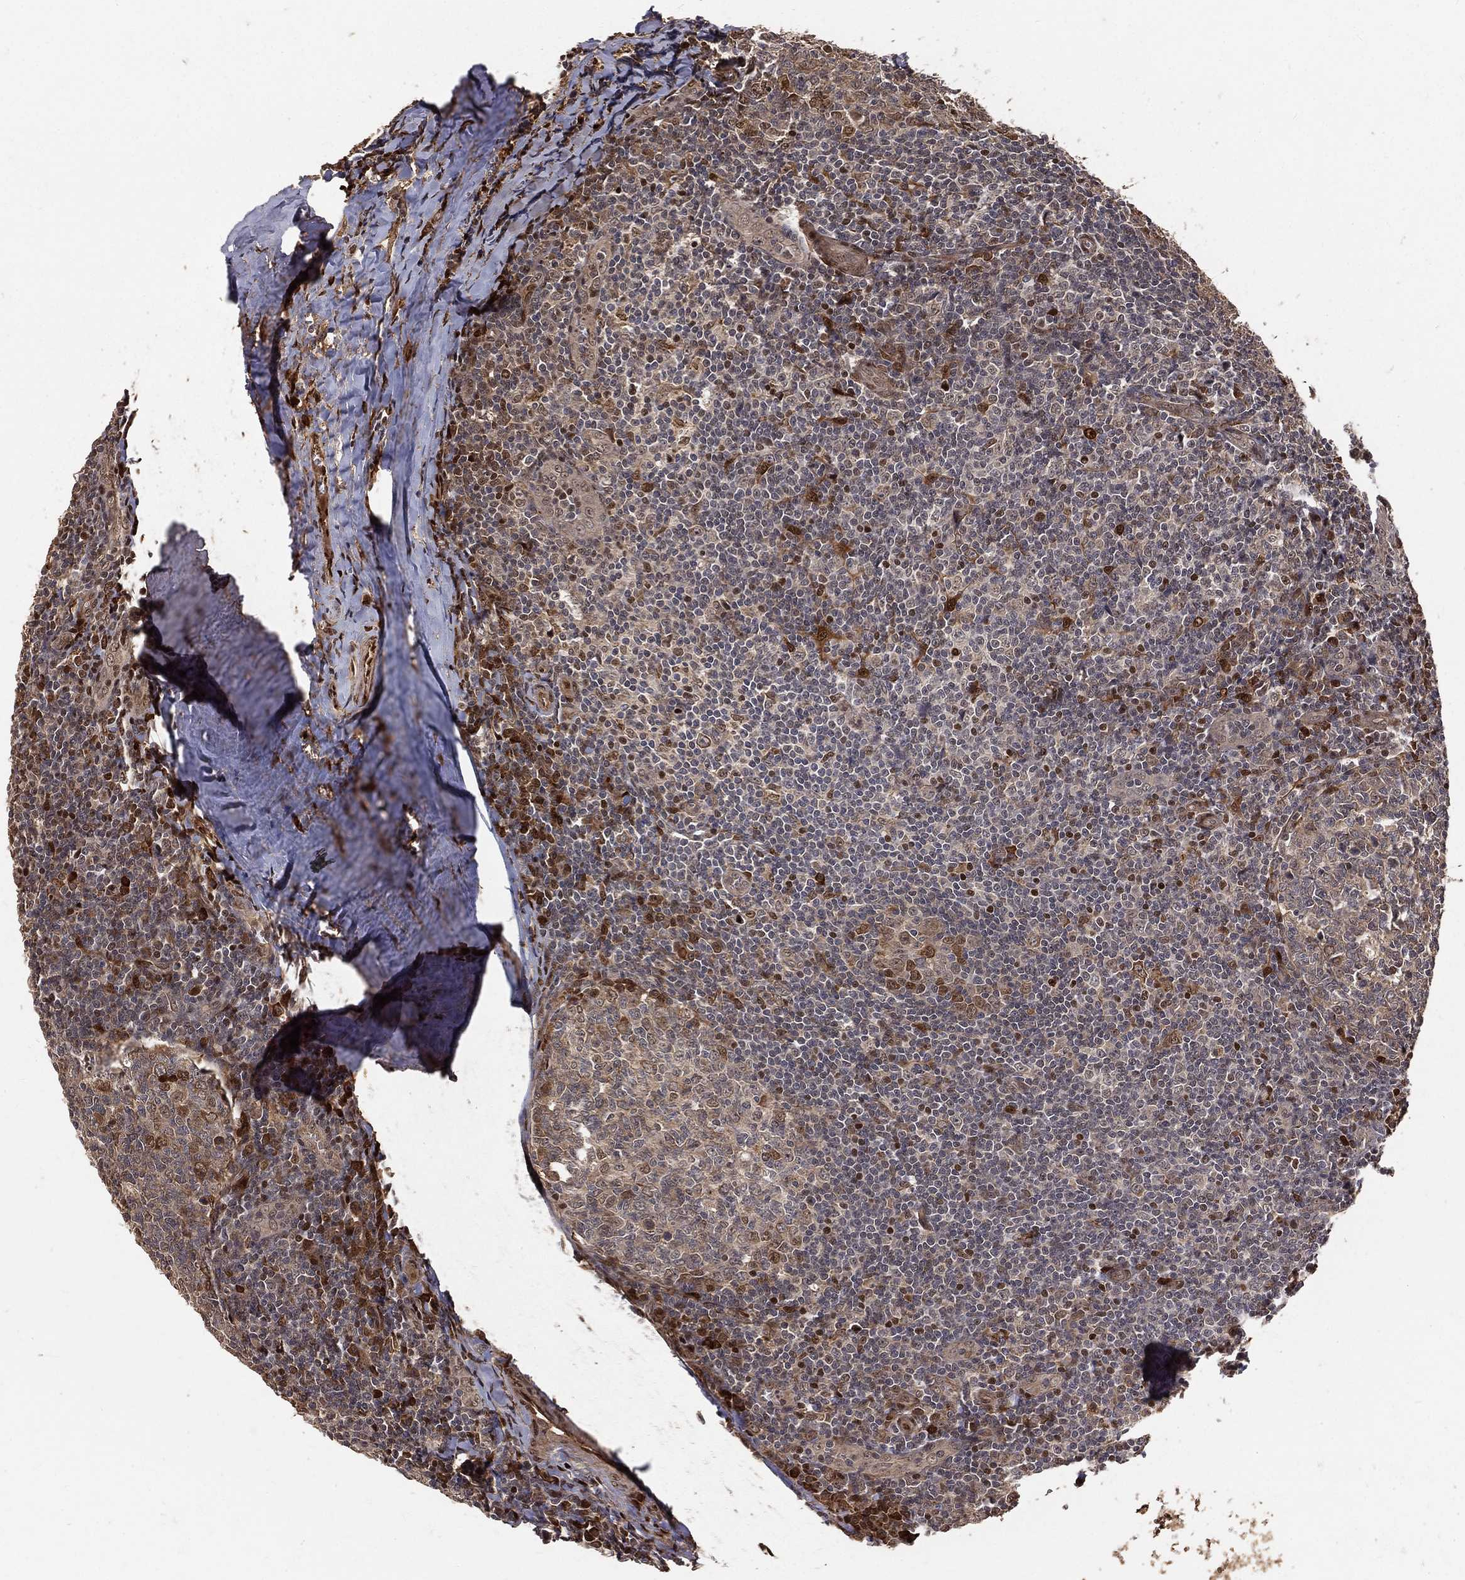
{"staining": {"intensity": "moderate", "quantity": "<25%", "location": "cytoplasmic/membranous"}, "tissue": "tonsil", "cell_type": "Germinal center cells", "image_type": "normal", "snomed": [{"axis": "morphology", "description": "Normal tissue, NOS"}, {"axis": "topography", "description": "Tonsil"}], "caption": "Germinal center cells exhibit low levels of moderate cytoplasmic/membranous expression in approximately <25% of cells in normal human tonsil. (DAB IHC, brown staining for protein, blue staining for nuclei).", "gene": "MAPK1", "patient": {"sex": "male", "age": 20}}